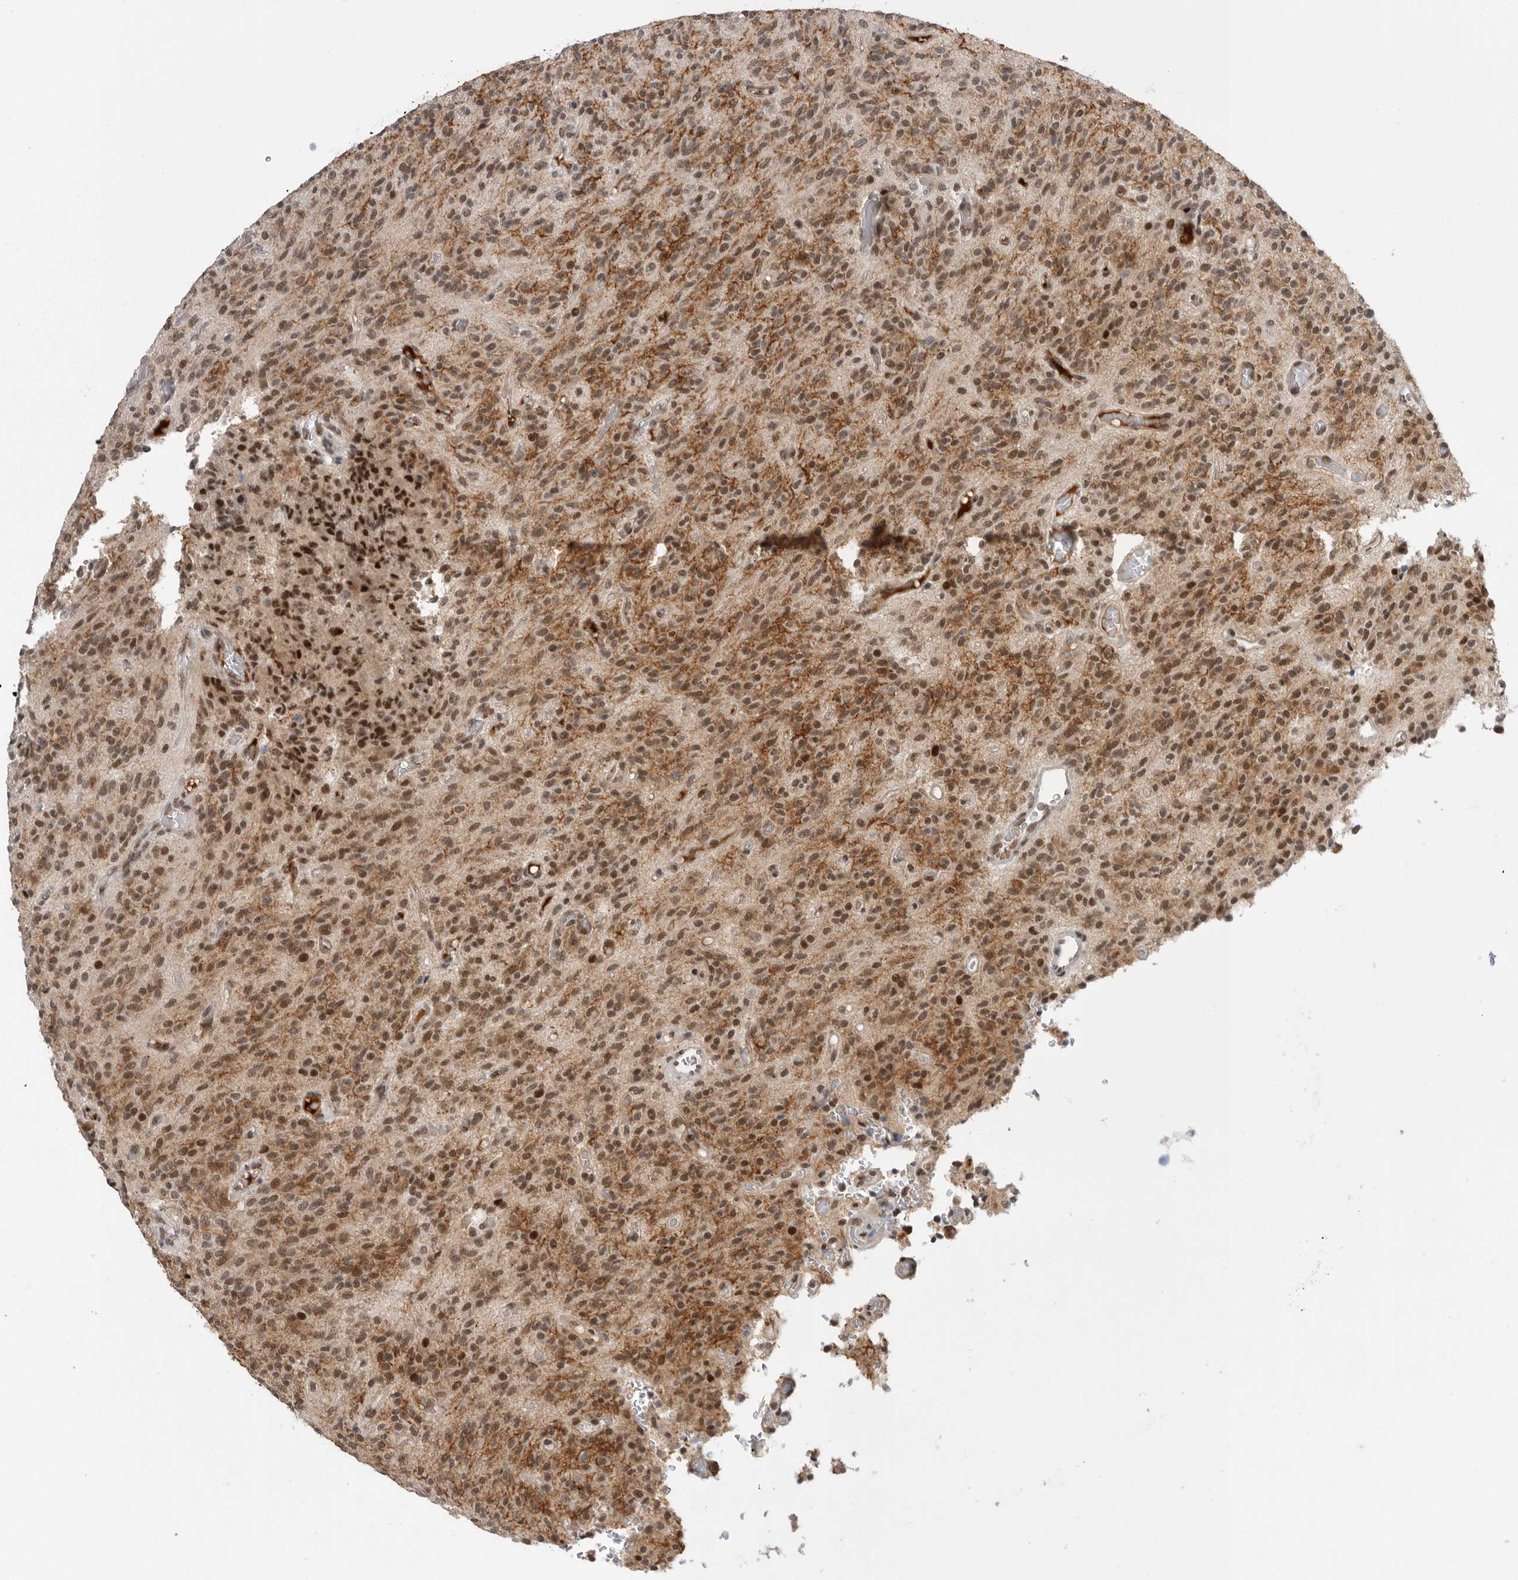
{"staining": {"intensity": "moderate", "quantity": ">75%", "location": "nuclear"}, "tissue": "glioma", "cell_type": "Tumor cells", "image_type": "cancer", "snomed": [{"axis": "morphology", "description": "Glioma, malignant, High grade"}, {"axis": "topography", "description": "Brain"}], "caption": "A brown stain labels moderate nuclear positivity of a protein in human high-grade glioma (malignant) tumor cells. The staining is performed using DAB brown chromogen to label protein expression. The nuclei are counter-stained blue using hematoxylin.", "gene": "POU5F1", "patient": {"sex": "male", "age": 34}}